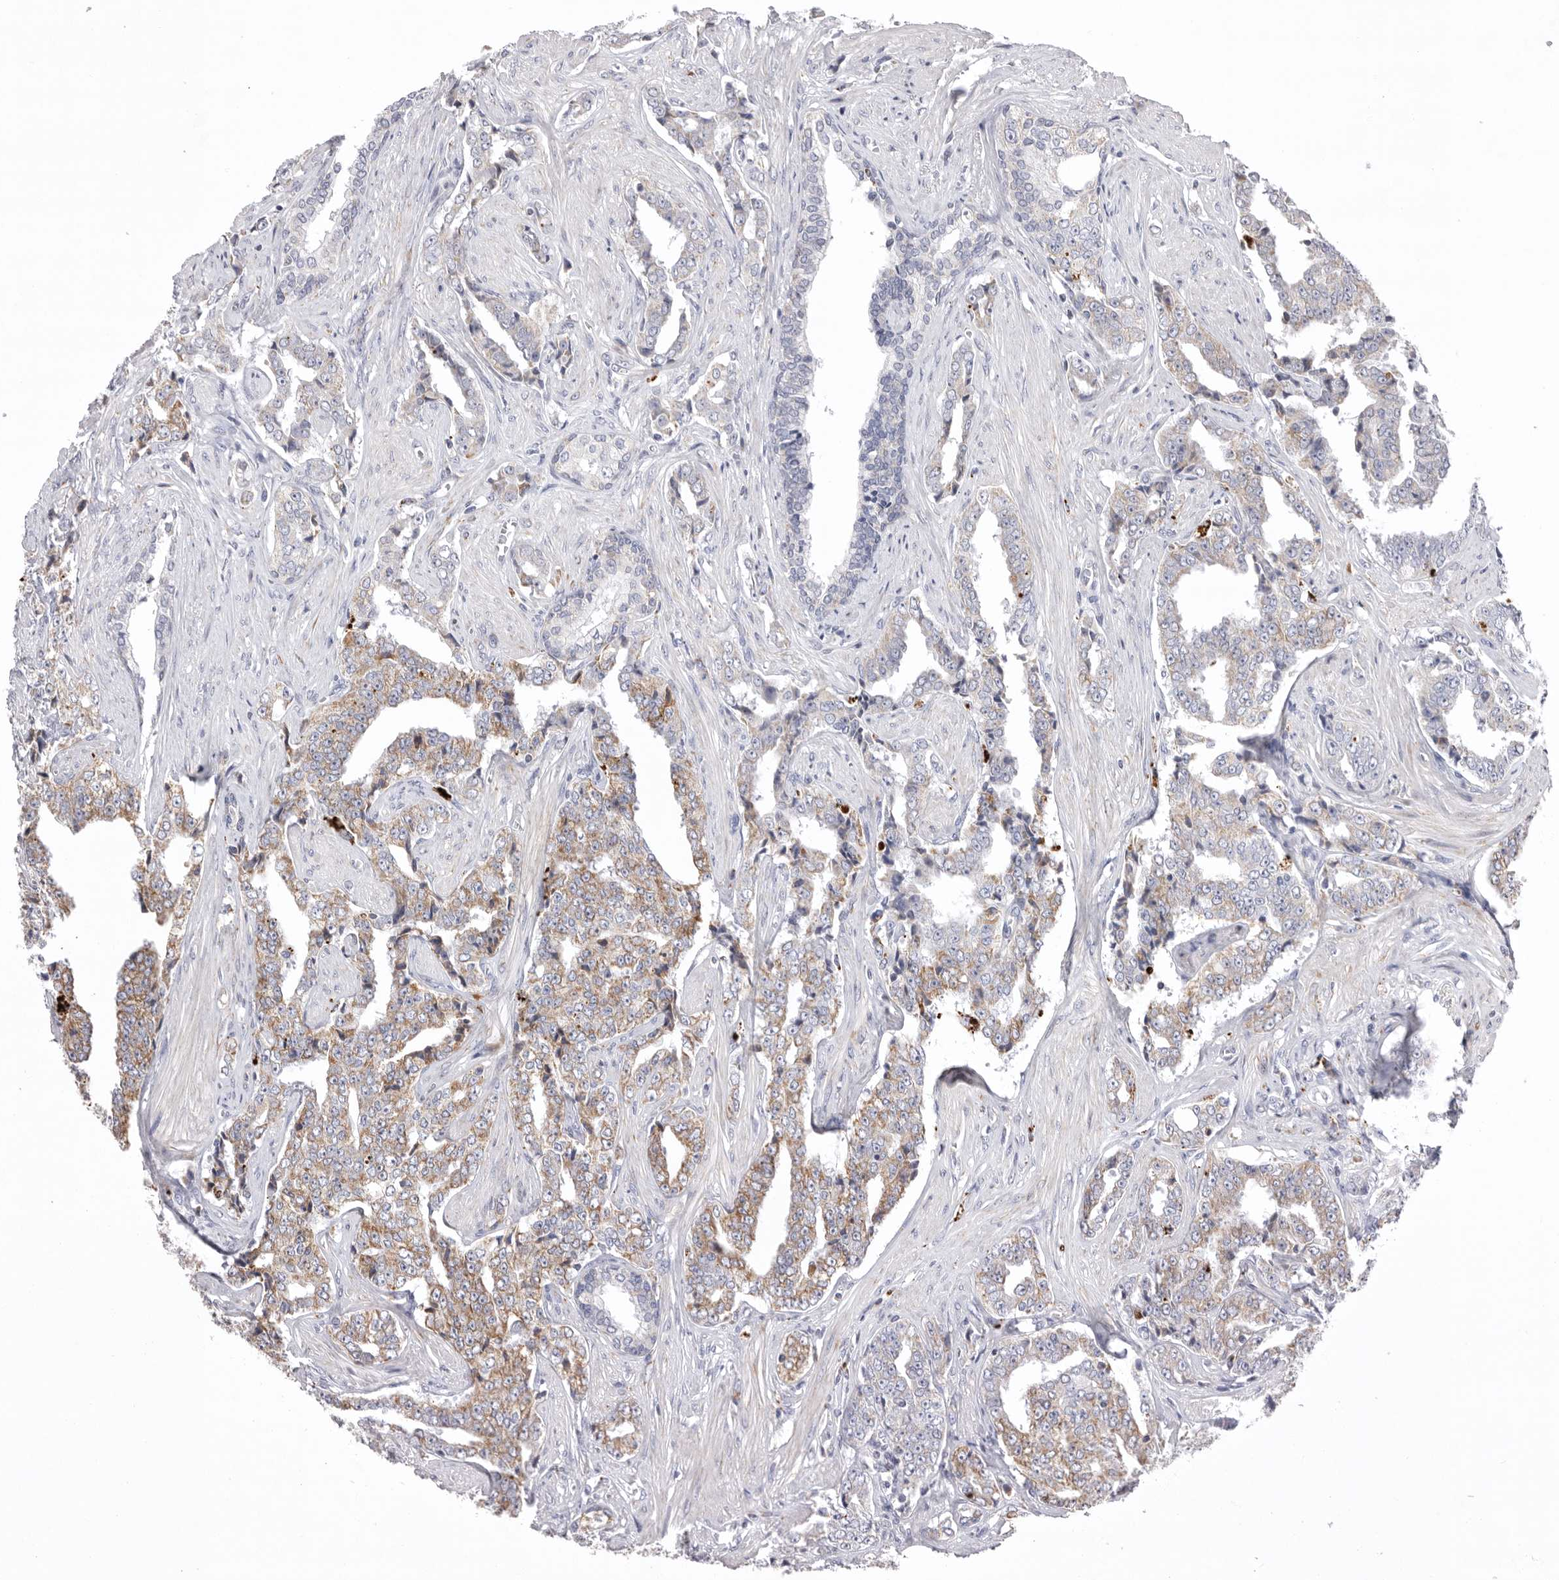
{"staining": {"intensity": "moderate", "quantity": "25%-75%", "location": "cytoplasmic/membranous"}, "tissue": "prostate cancer", "cell_type": "Tumor cells", "image_type": "cancer", "snomed": [{"axis": "morphology", "description": "Adenocarcinoma, High grade"}, {"axis": "topography", "description": "Prostate"}], "caption": "Immunohistochemistry histopathology image of neoplastic tissue: adenocarcinoma (high-grade) (prostate) stained using immunohistochemistry (IHC) demonstrates medium levels of moderate protein expression localized specifically in the cytoplasmic/membranous of tumor cells, appearing as a cytoplasmic/membranous brown color.", "gene": "VDAC3", "patient": {"sex": "male", "age": 71}}